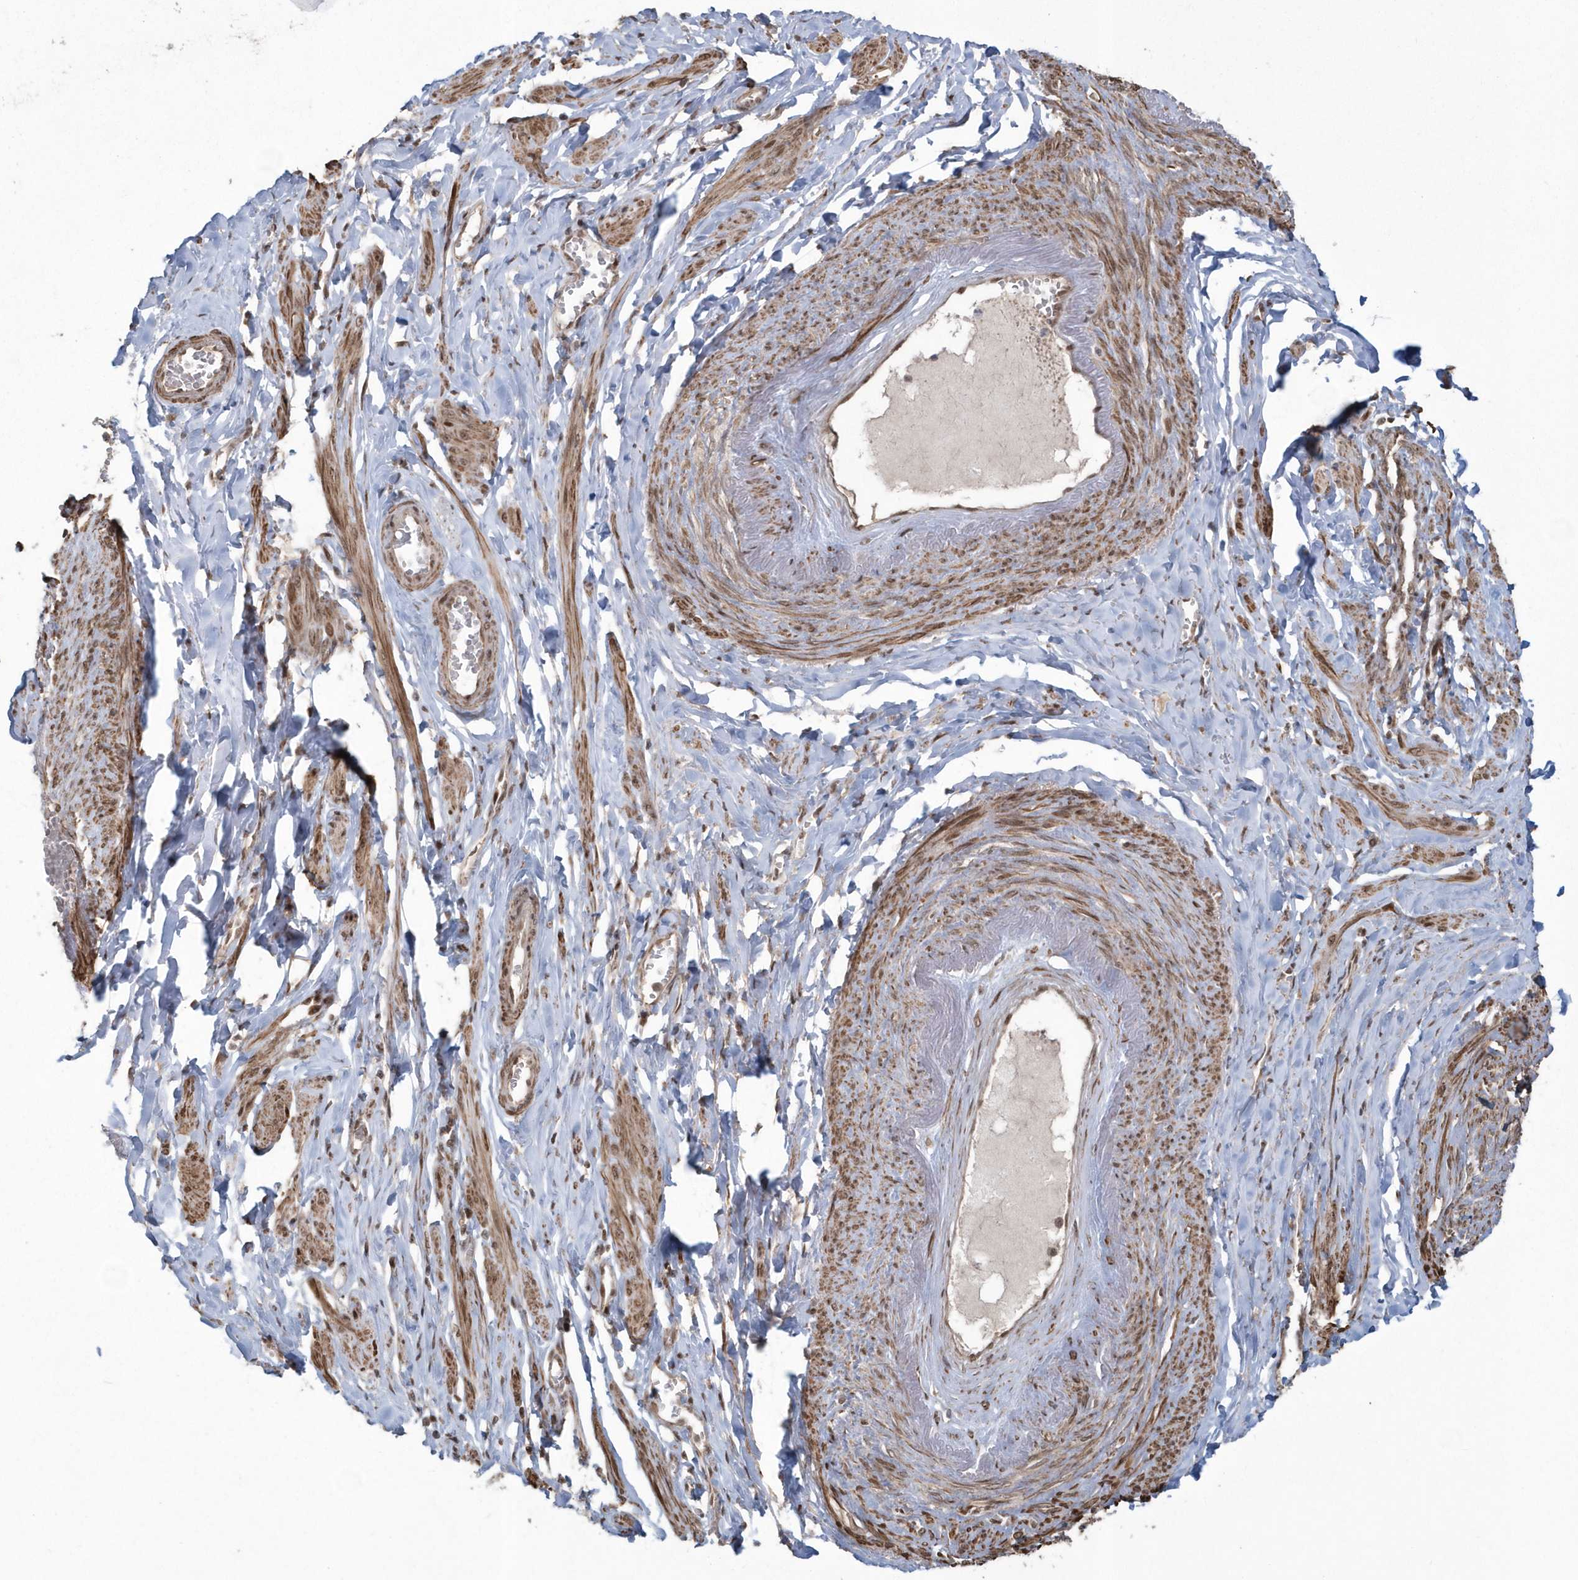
{"staining": {"intensity": "moderate", "quantity": ">75%", "location": "nuclear"}, "tissue": "adipose tissue", "cell_type": "Adipocytes", "image_type": "normal", "snomed": [{"axis": "morphology", "description": "Normal tissue, NOS"}, {"axis": "topography", "description": "Vascular tissue"}, {"axis": "topography", "description": "Fallopian tube"}, {"axis": "topography", "description": "Ovary"}], "caption": "High-power microscopy captured an immunohistochemistry (IHC) micrograph of normal adipose tissue, revealing moderate nuclear expression in approximately >75% of adipocytes. Using DAB (3,3'-diaminobenzidine) (brown) and hematoxylin (blue) stains, captured at high magnification using brightfield microscopy.", "gene": "EPB41L4A", "patient": {"sex": "female", "age": 67}}